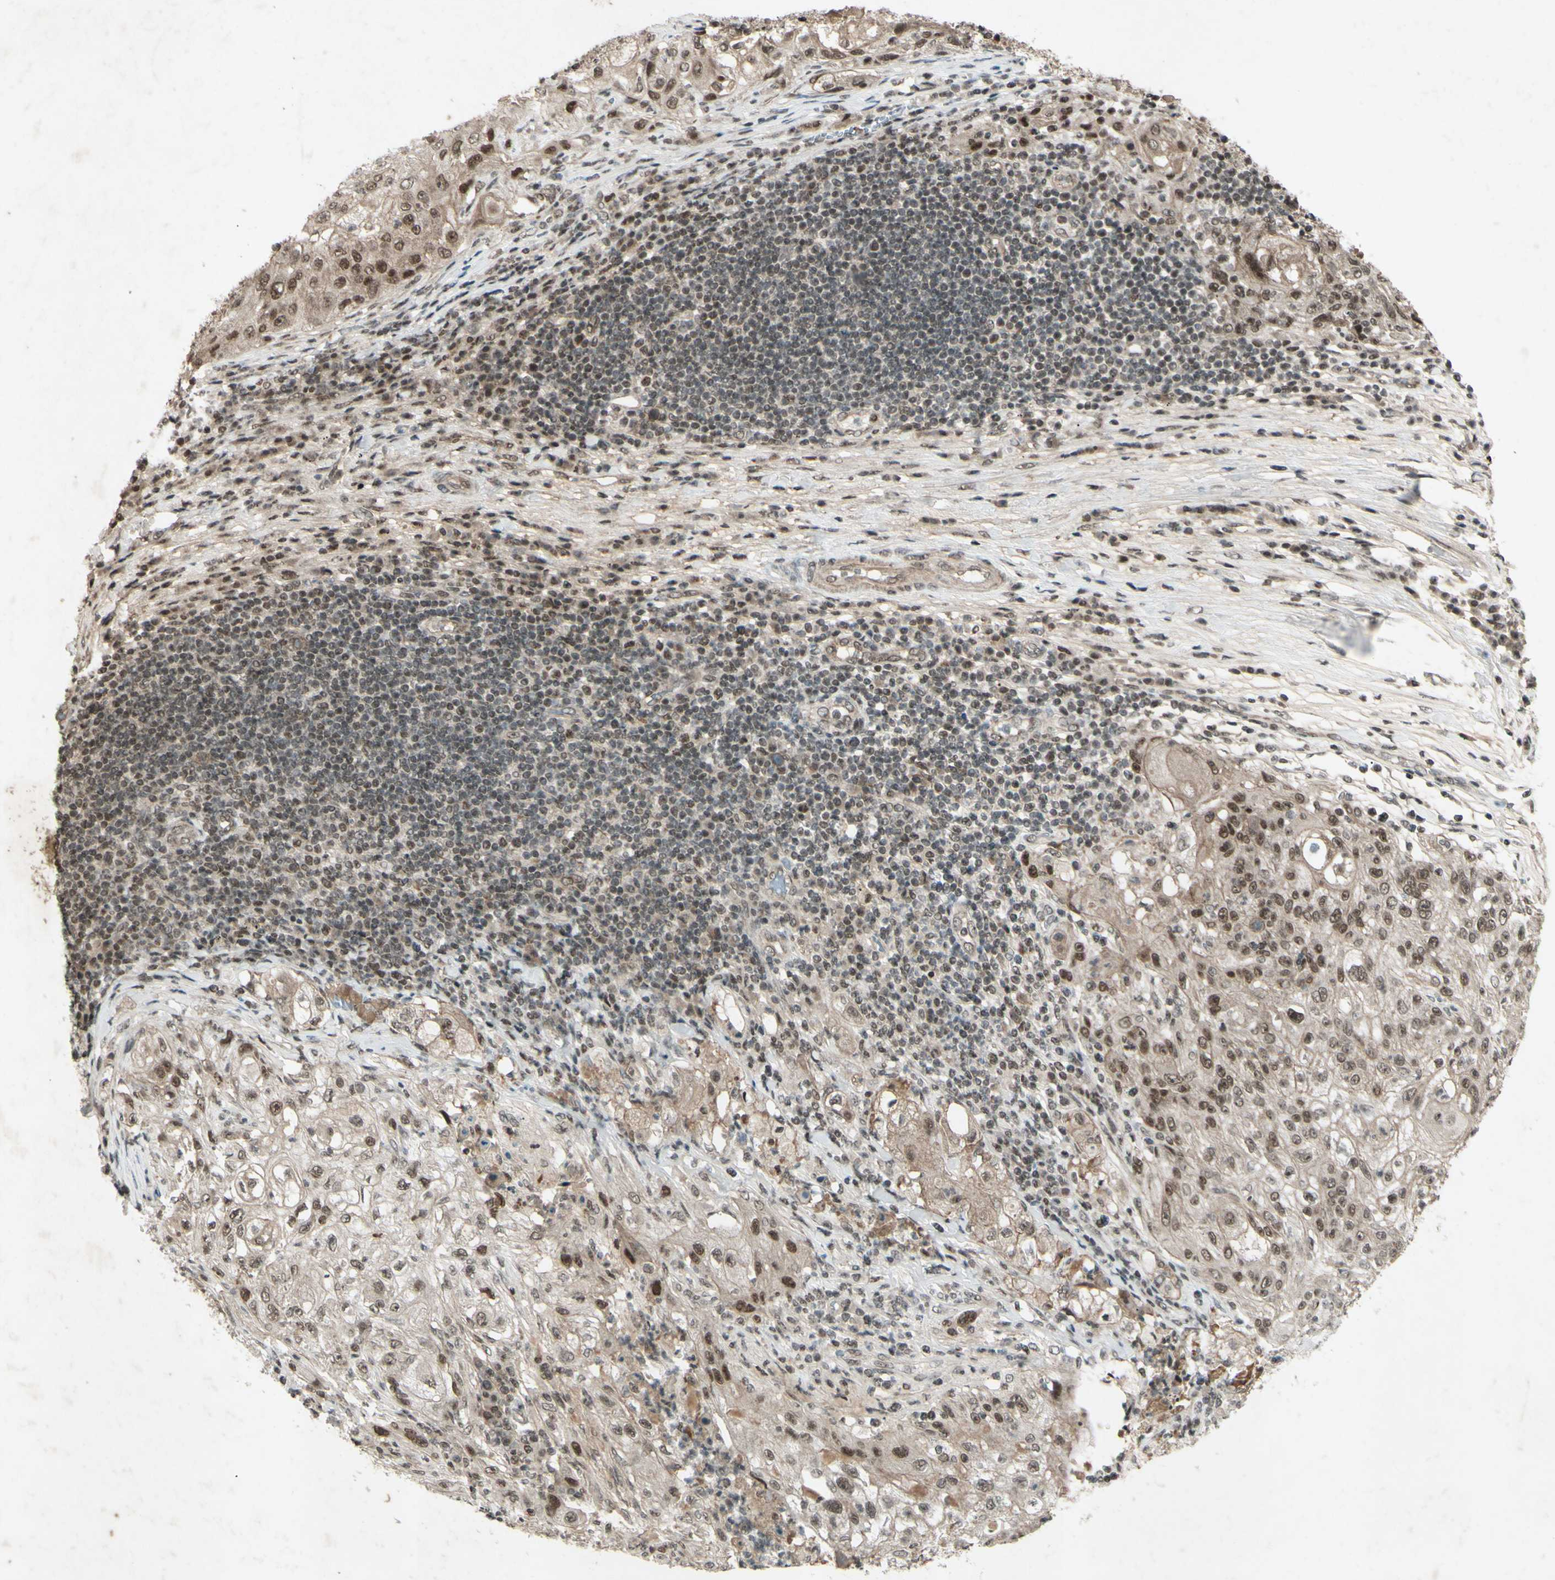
{"staining": {"intensity": "moderate", "quantity": ">75%", "location": "nuclear"}, "tissue": "lung cancer", "cell_type": "Tumor cells", "image_type": "cancer", "snomed": [{"axis": "morphology", "description": "Inflammation, NOS"}, {"axis": "morphology", "description": "Squamous cell carcinoma, NOS"}, {"axis": "topography", "description": "Lymph node"}, {"axis": "topography", "description": "Soft tissue"}, {"axis": "topography", "description": "Lung"}], "caption": "Immunohistochemistry (IHC) photomicrograph of neoplastic tissue: human squamous cell carcinoma (lung) stained using immunohistochemistry exhibits medium levels of moderate protein expression localized specifically in the nuclear of tumor cells, appearing as a nuclear brown color.", "gene": "SNW1", "patient": {"sex": "male", "age": 66}}